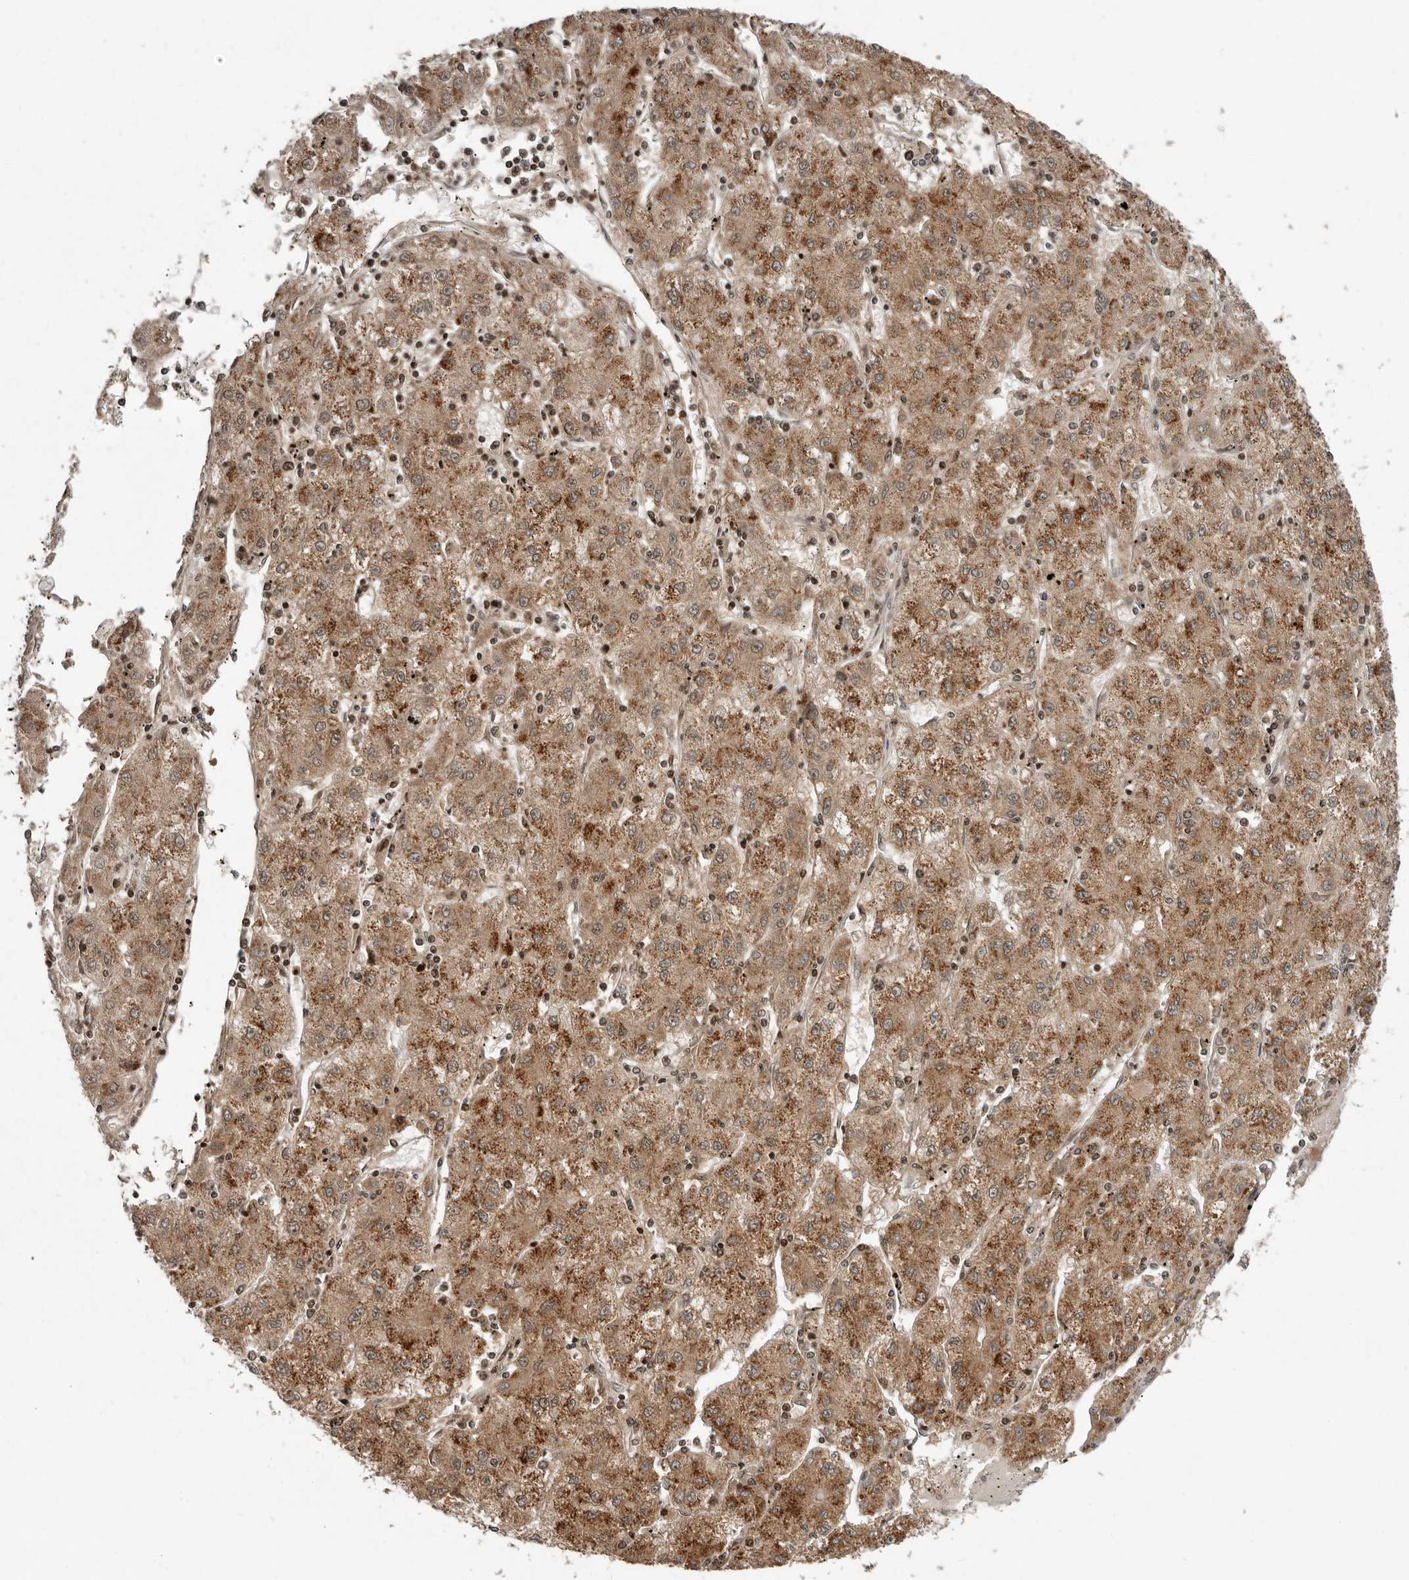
{"staining": {"intensity": "strong", "quantity": ">75%", "location": "cytoplasmic/membranous"}, "tissue": "liver cancer", "cell_type": "Tumor cells", "image_type": "cancer", "snomed": [{"axis": "morphology", "description": "Carcinoma, Hepatocellular, NOS"}, {"axis": "topography", "description": "Liver"}], "caption": "IHC photomicrograph of liver cancer (hepatocellular carcinoma) stained for a protein (brown), which shows high levels of strong cytoplasmic/membranous staining in approximately >75% of tumor cells.", "gene": "RABIF", "patient": {"sex": "male", "age": 72}}